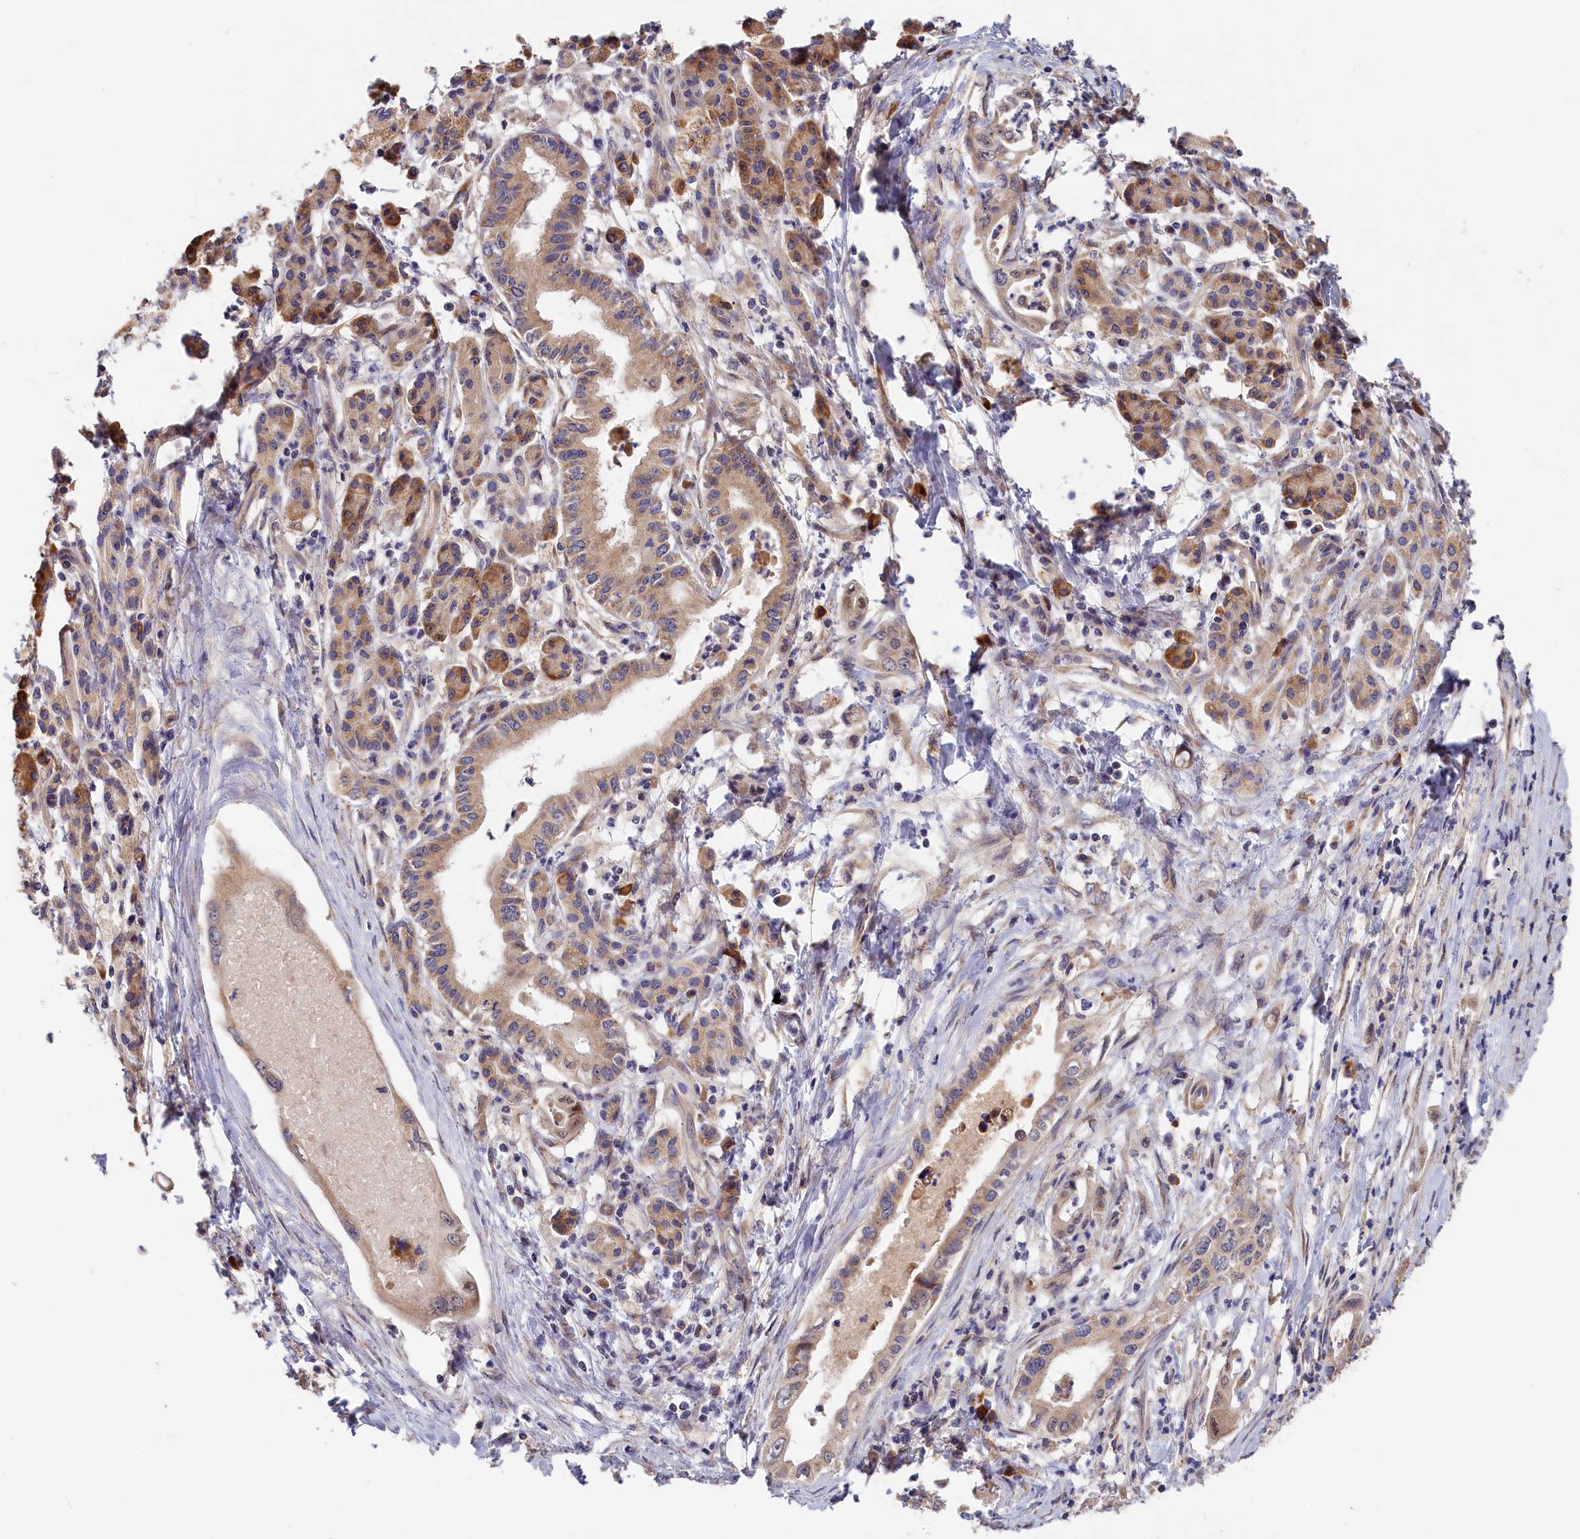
{"staining": {"intensity": "moderate", "quantity": ">75%", "location": "cytoplasmic/membranous"}, "tissue": "pancreatic cancer", "cell_type": "Tumor cells", "image_type": "cancer", "snomed": [{"axis": "morphology", "description": "Adenocarcinoma, NOS"}, {"axis": "topography", "description": "Pancreas"}], "caption": "Immunohistochemical staining of pancreatic cancer (adenocarcinoma) demonstrates medium levels of moderate cytoplasmic/membranous positivity in about >75% of tumor cells. The staining was performed using DAB to visualize the protein expression in brown, while the nuclei were stained in blue with hematoxylin (Magnification: 20x).", "gene": "CEP44", "patient": {"sex": "female", "age": 77}}